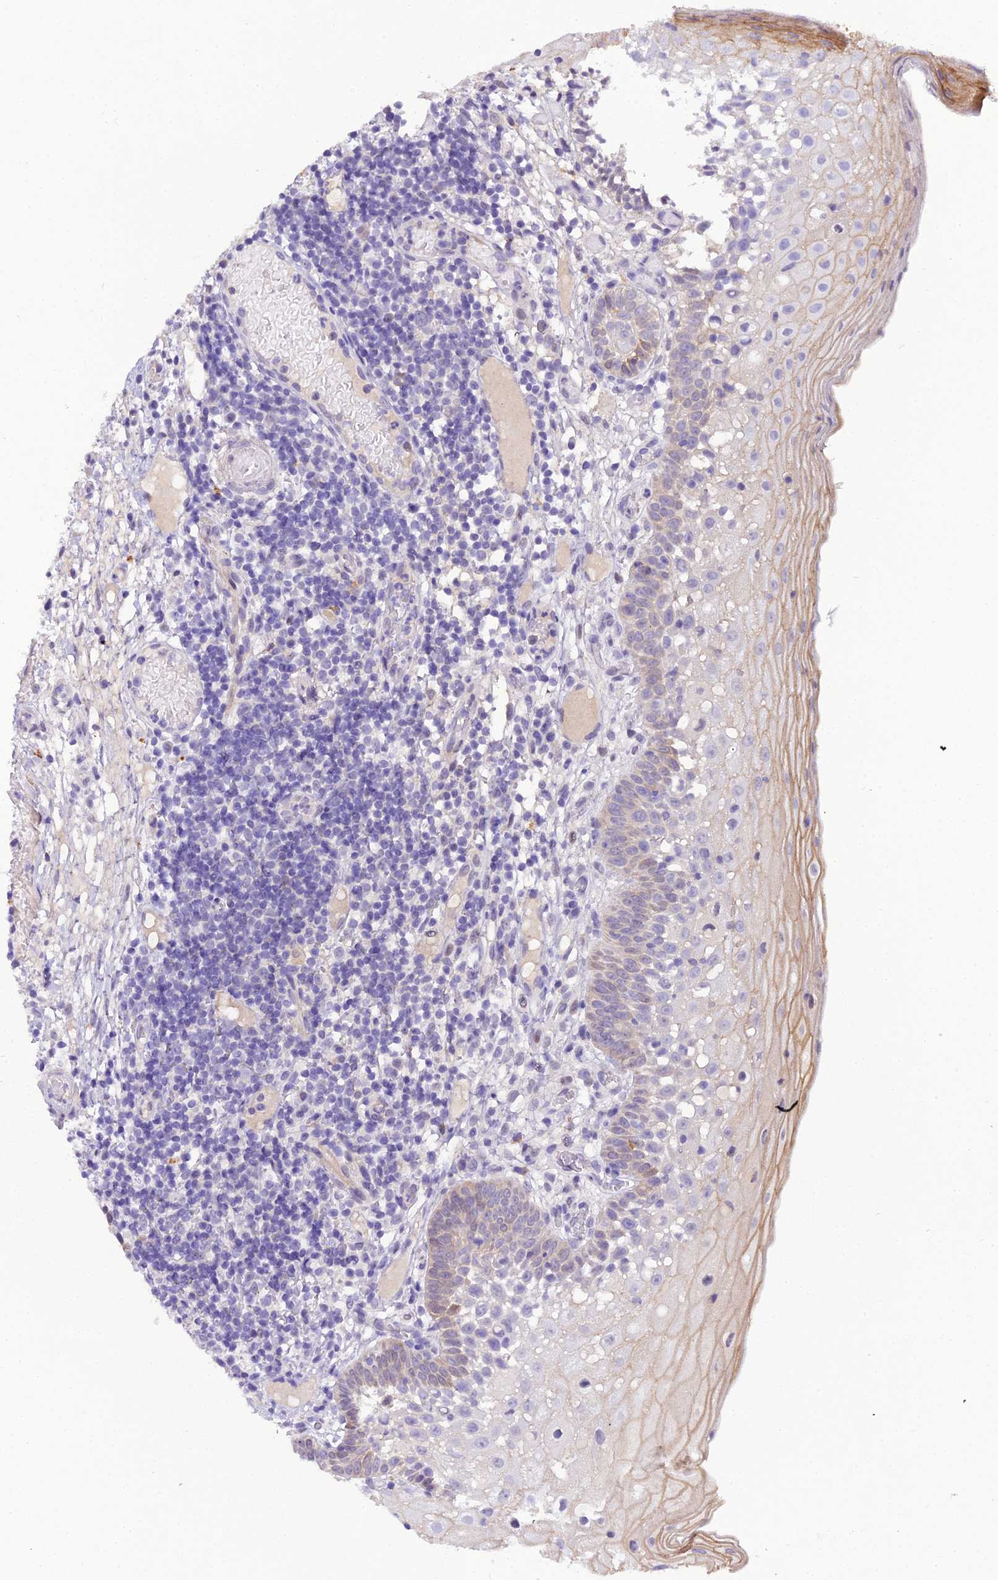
{"staining": {"intensity": "moderate", "quantity": "<25%", "location": "cytoplasmic/membranous,nuclear"}, "tissue": "oral mucosa", "cell_type": "Squamous epithelial cells", "image_type": "normal", "snomed": [{"axis": "morphology", "description": "Normal tissue, NOS"}, {"axis": "topography", "description": "Oral tissue"}], "caption": "Squamous epithelial cells demonstrate moderate cytoplasmic/membranous,nuclear expression in about <25% of cells in normal oral mucosa.", "gene": "MB21D2", "patient": {"sex": "female", "age": 69}}